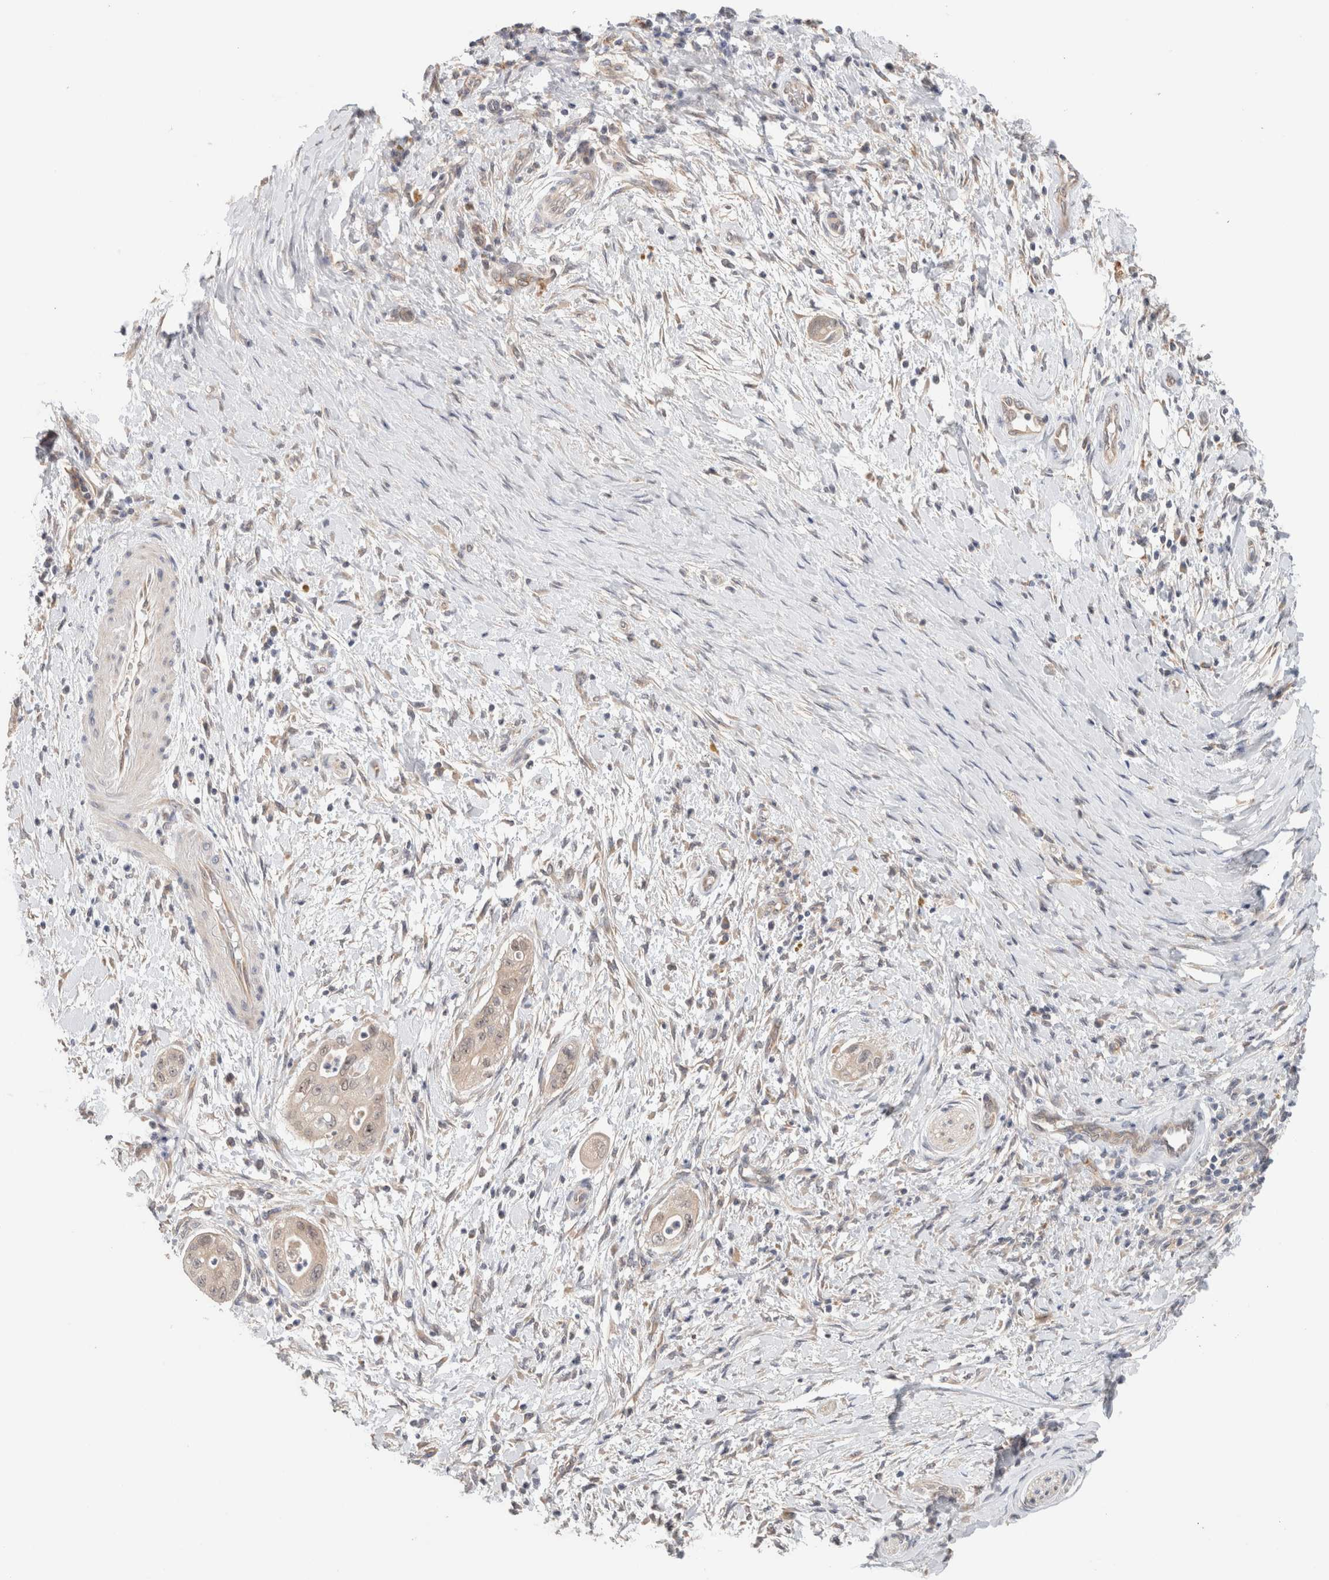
{"staining": {"intensity": "negative", "quantity": "none", "location": "none"}, "tissue": "pancreatic cancer", "cell_type": "Tumor cells", "image_type": "cancer", "snomed": [{"axis": "morphology", "description": "Adenocarcinoma, NOS"}, {"axis": "topography", "description": "Pancreas"}], "caption": "Immunohistochemistry photomicrograph of pancreatic cancer (adenocarcinoma) stained for a protein (brown), which reveals no expression in tumor cells.", "gene": "CA13", "patient": {"sex": "male", "age": 58}}